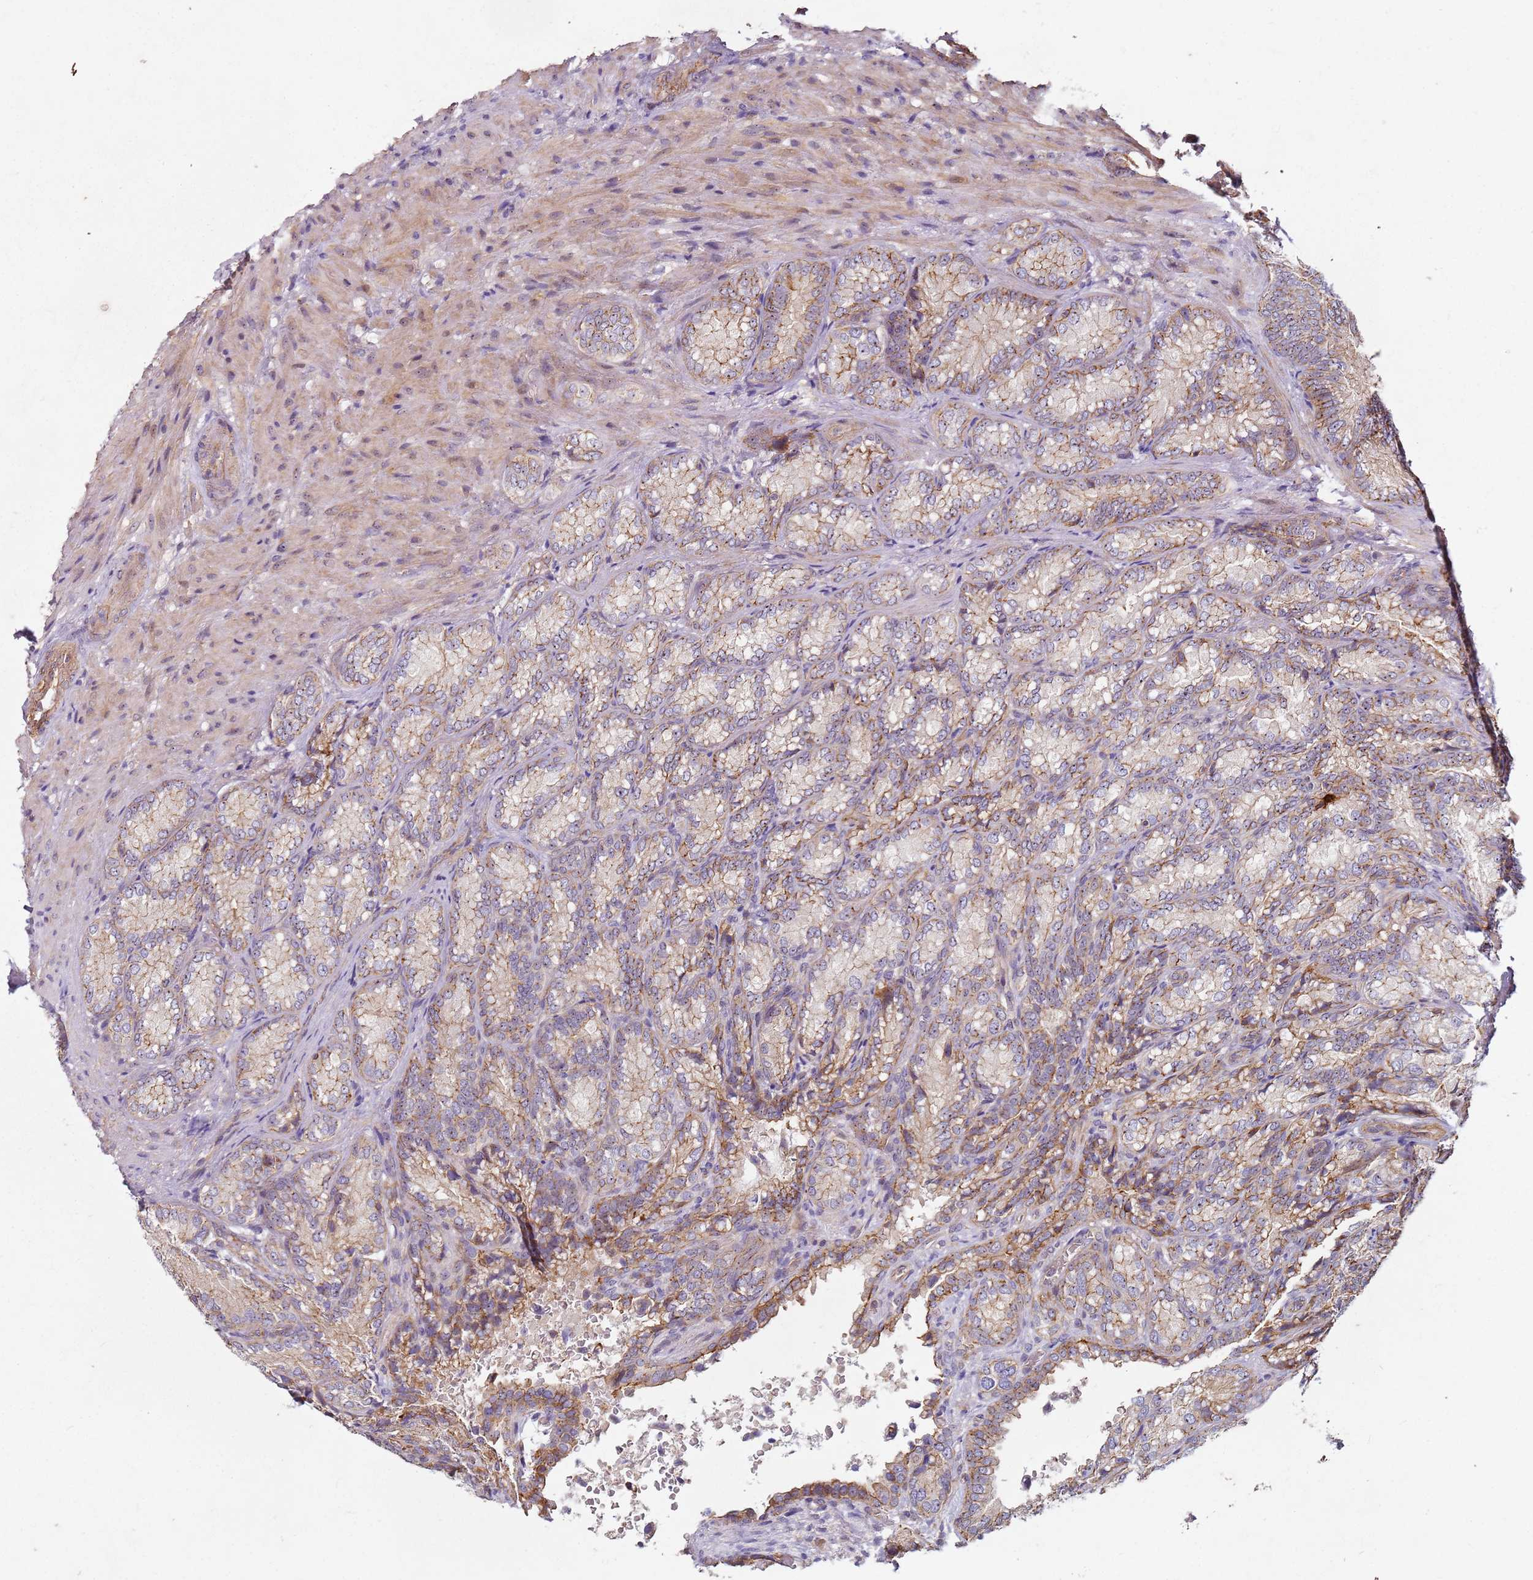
{"staining": {"intensity": "moderate", "quantity": "25%-75%", "location": "cytoplasmic/membranous"}, "tissue": "seminal vesicle", "cell_type": "Glandular cells", "image_type": "normal", "snomed": [{"axis": "morphology", "description": "Normal tissue, NOS"}, {"axis": "topography", "description": "Seminal veicle"}], "caption": "Immunohistochemical staining of normal seminal vesicle displays 25%-75% levels of moderate cytoplasmic/membranous protein expression in about 25%-75% of glandular cells.", "gene": "C2CD4B", "patient": {"sex": "male", "age": 58}}